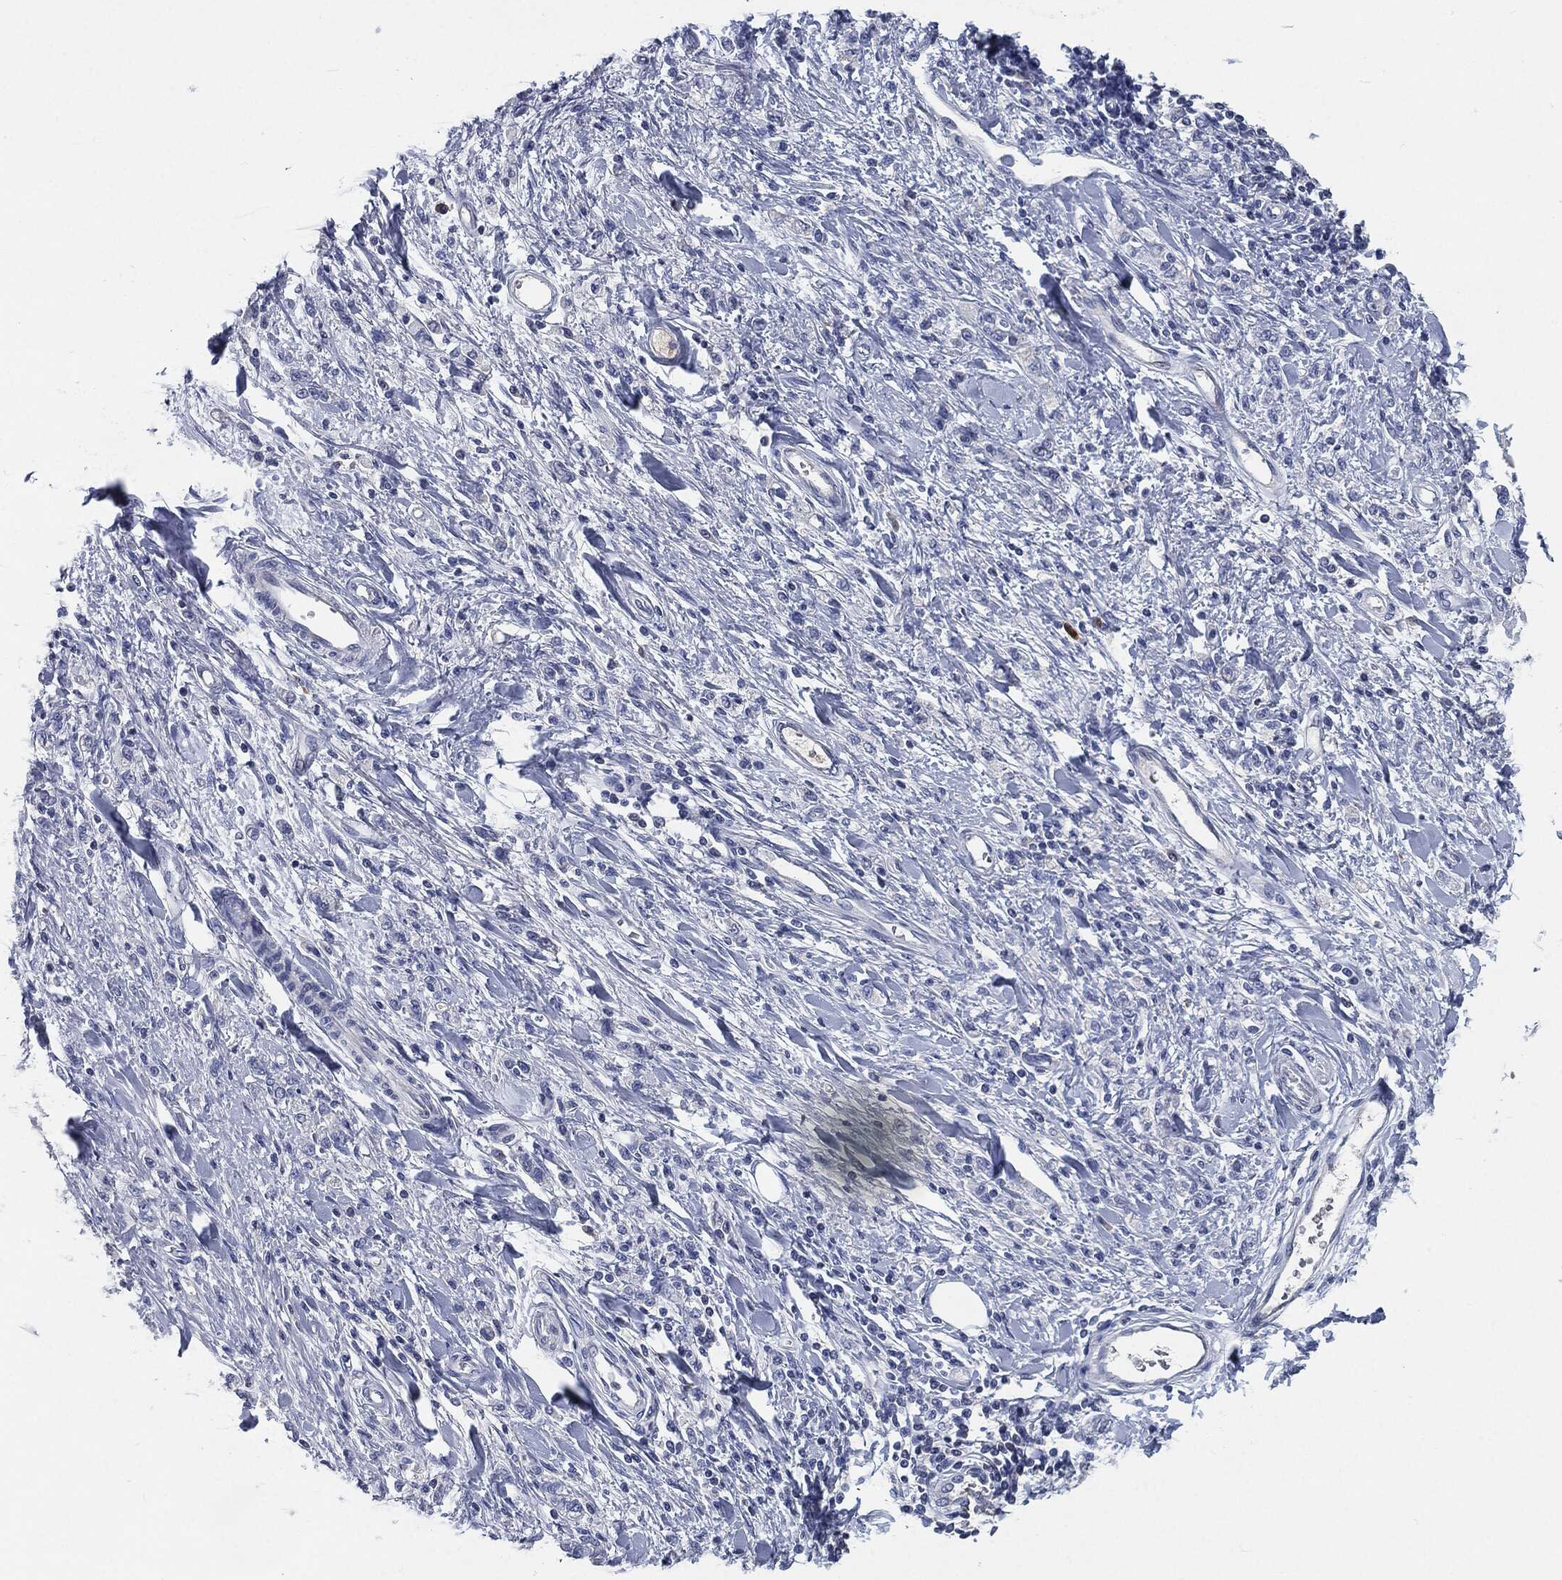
{"staining": {"intensity": "negative", "quantity": "none", "location": "none"}, "tissue": "stomach cancer", "cell_type": "Tumor cells", "image_type": "cancer", "snomed": [{"axis": "morphology", "description": "Adenocarcinoma, NOS"}, {"axis": "topography", "description": "Stomach"}], "caption": "A micrograph of human stomach cancer is negative for staining in tumor cells. (Stains: DAB (3,3'-diaminobenzidine) IHC with hematoxylin counter stain, Microscopy: brightfield microscopy at high magnification).", "gene": "CD27", "patient": {"sex": "male", "age": 77}}